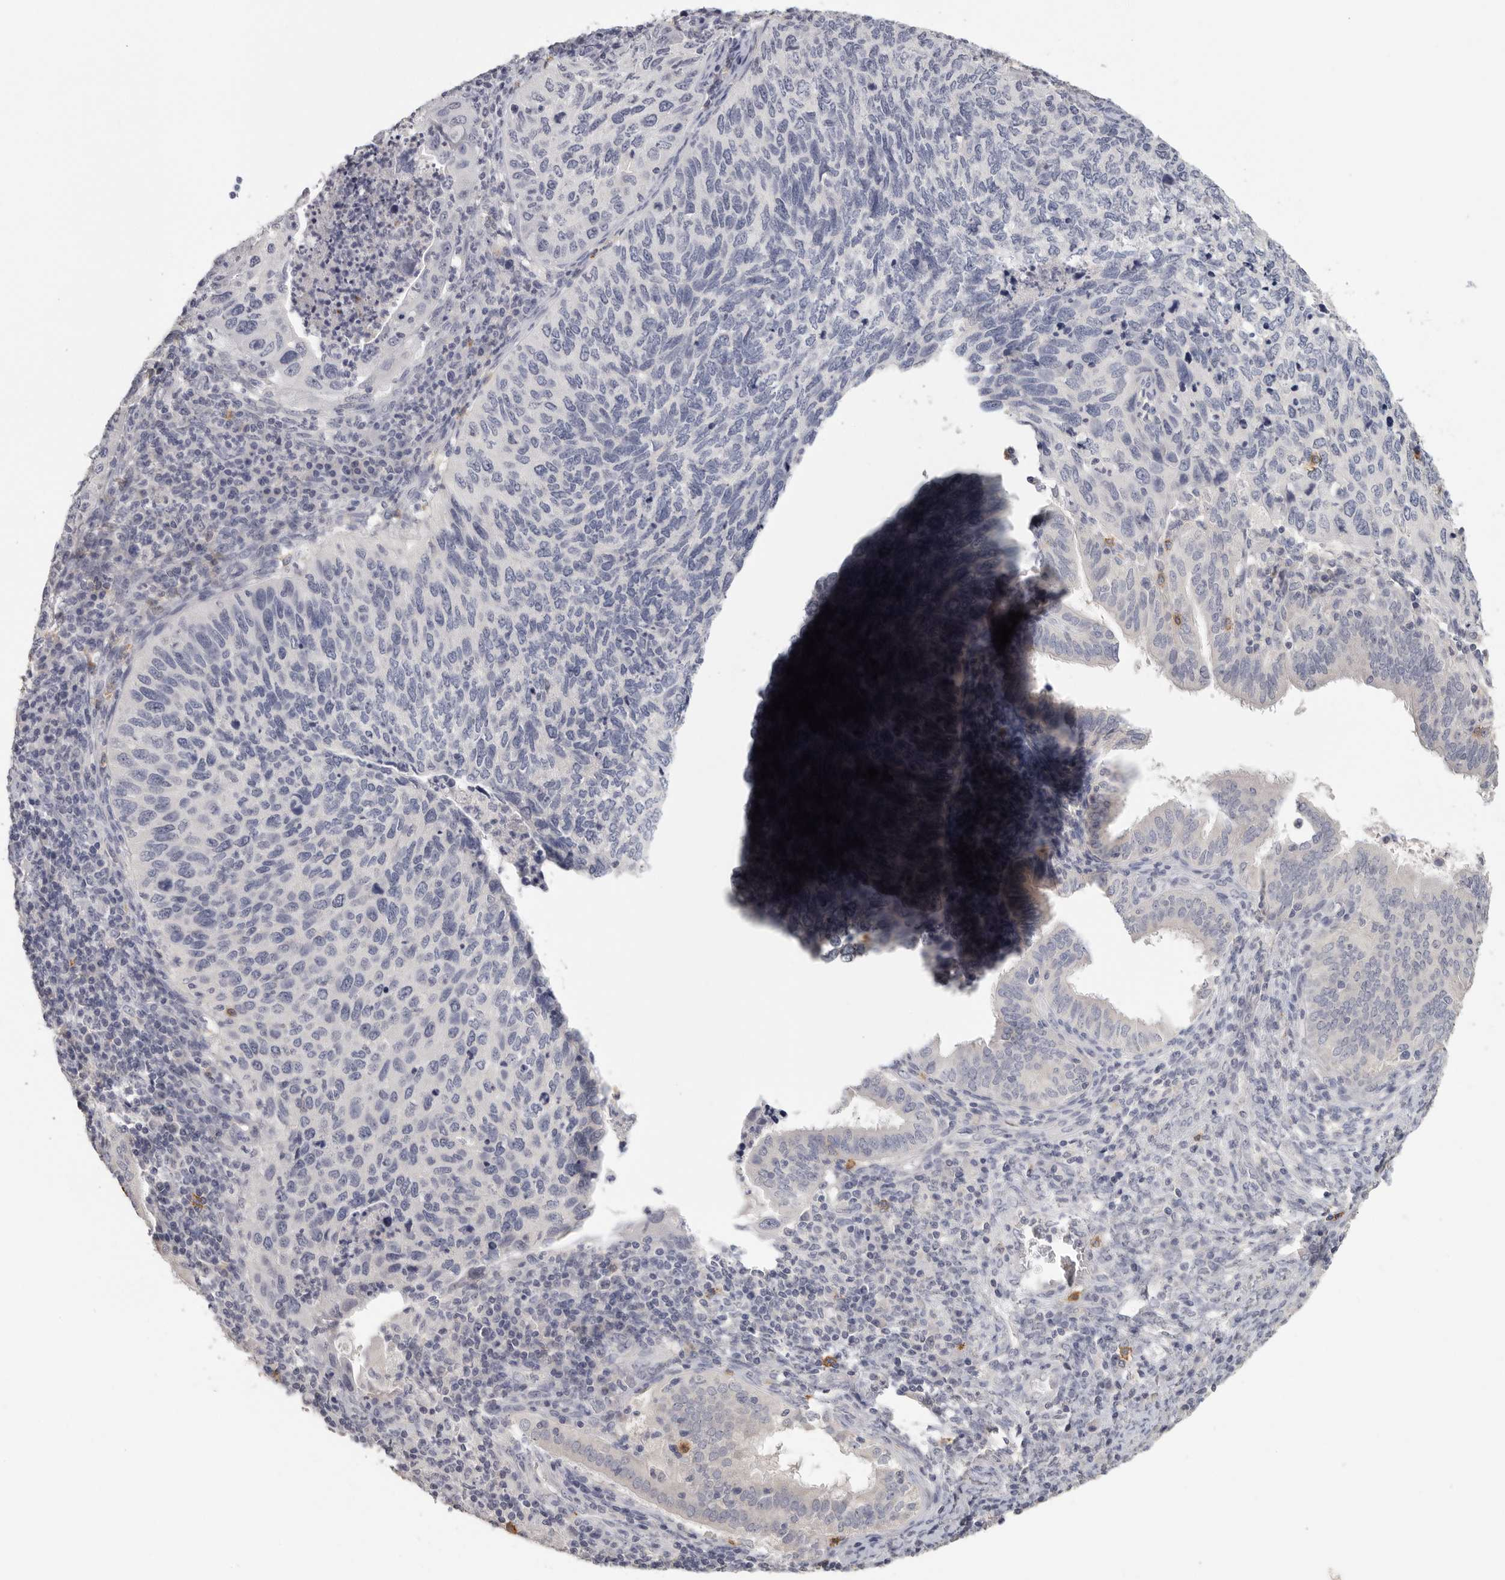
{"staining": {"intensity": "negative", "quantity": "none", "location": "none"}, "tissue": "cervical cancer", "cell_type": "Tumor cells", "image_type": "cancer", "snomed": [{"axis": "morphology", "description": "Squamous cell carcinoma, NOS"}, {"axis": "topography", "description": "Cervix"}], "caption": "Human cervical cancer (squamous cell carcinoma) stained for a protein using immunohistochemistry (IHC) demonstrates no expression in tumor cells.", "gene": "DNAJC11", "patient": {"sex": "female", "age": 38}}